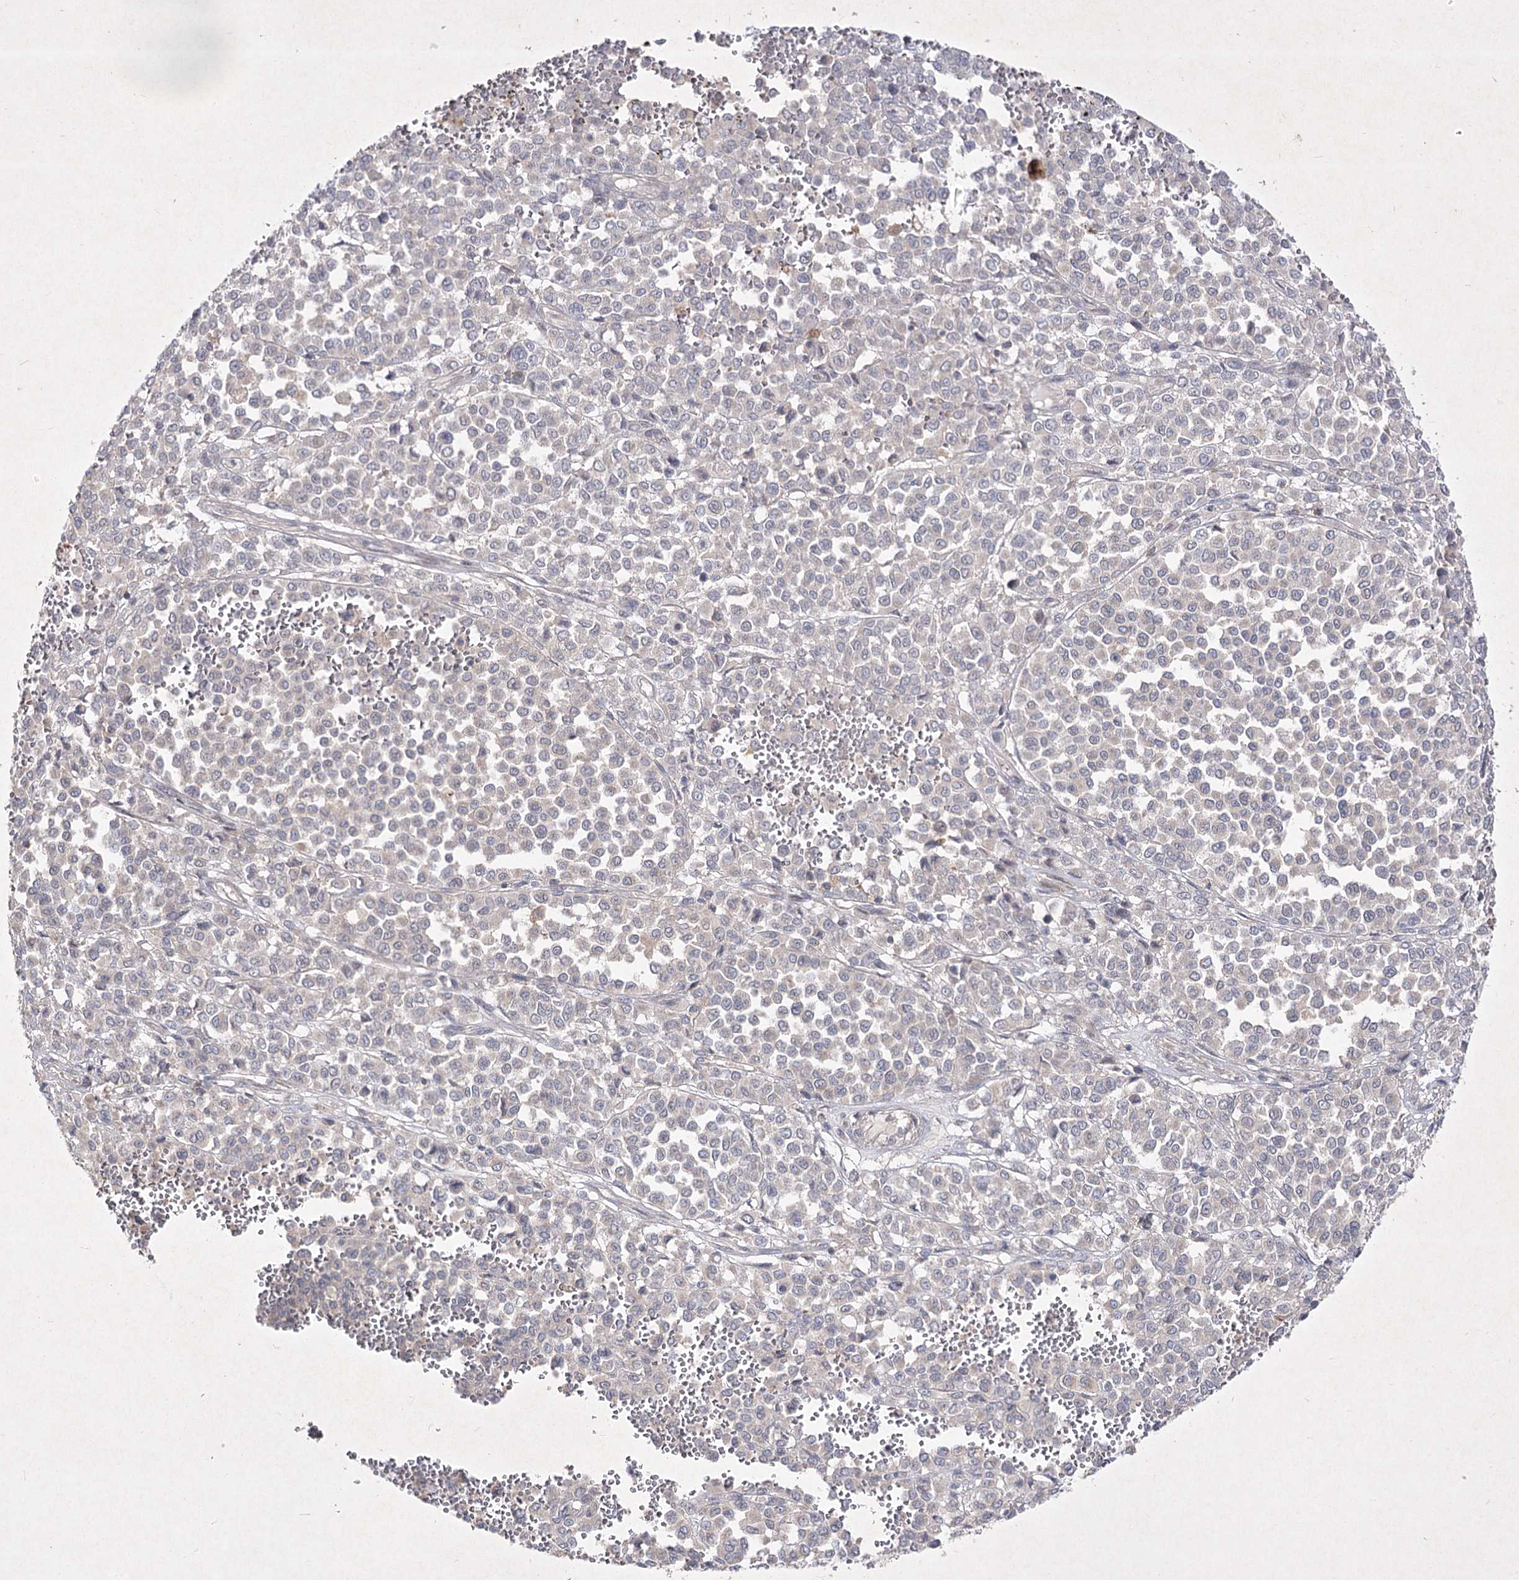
{"staining": {"intensity": "negative", "quantity": "none", "location": "none"}, "tissue": "melanoma", "cell_type": "Tumor cells", "image_type": "cancer", "snomed": [{"axis": "morphology", "description": "Malignant melanoma, Metastatic site"}, {"axis": "topography", "description": "Pancreas"}], "caption": "Immunohistochemistry (IHC) histopathology image of neoplastic tissue: human malignant melanoma (metastatic site) stained with DAB (3,3'-diaminobenzidine) reveals no significant protein positivity in tumor cells. (DAB immunohistochemistry with hematoxylin counter stain).", "gene": "CIB2", "patient": {"sex": "female", "age": 30}}